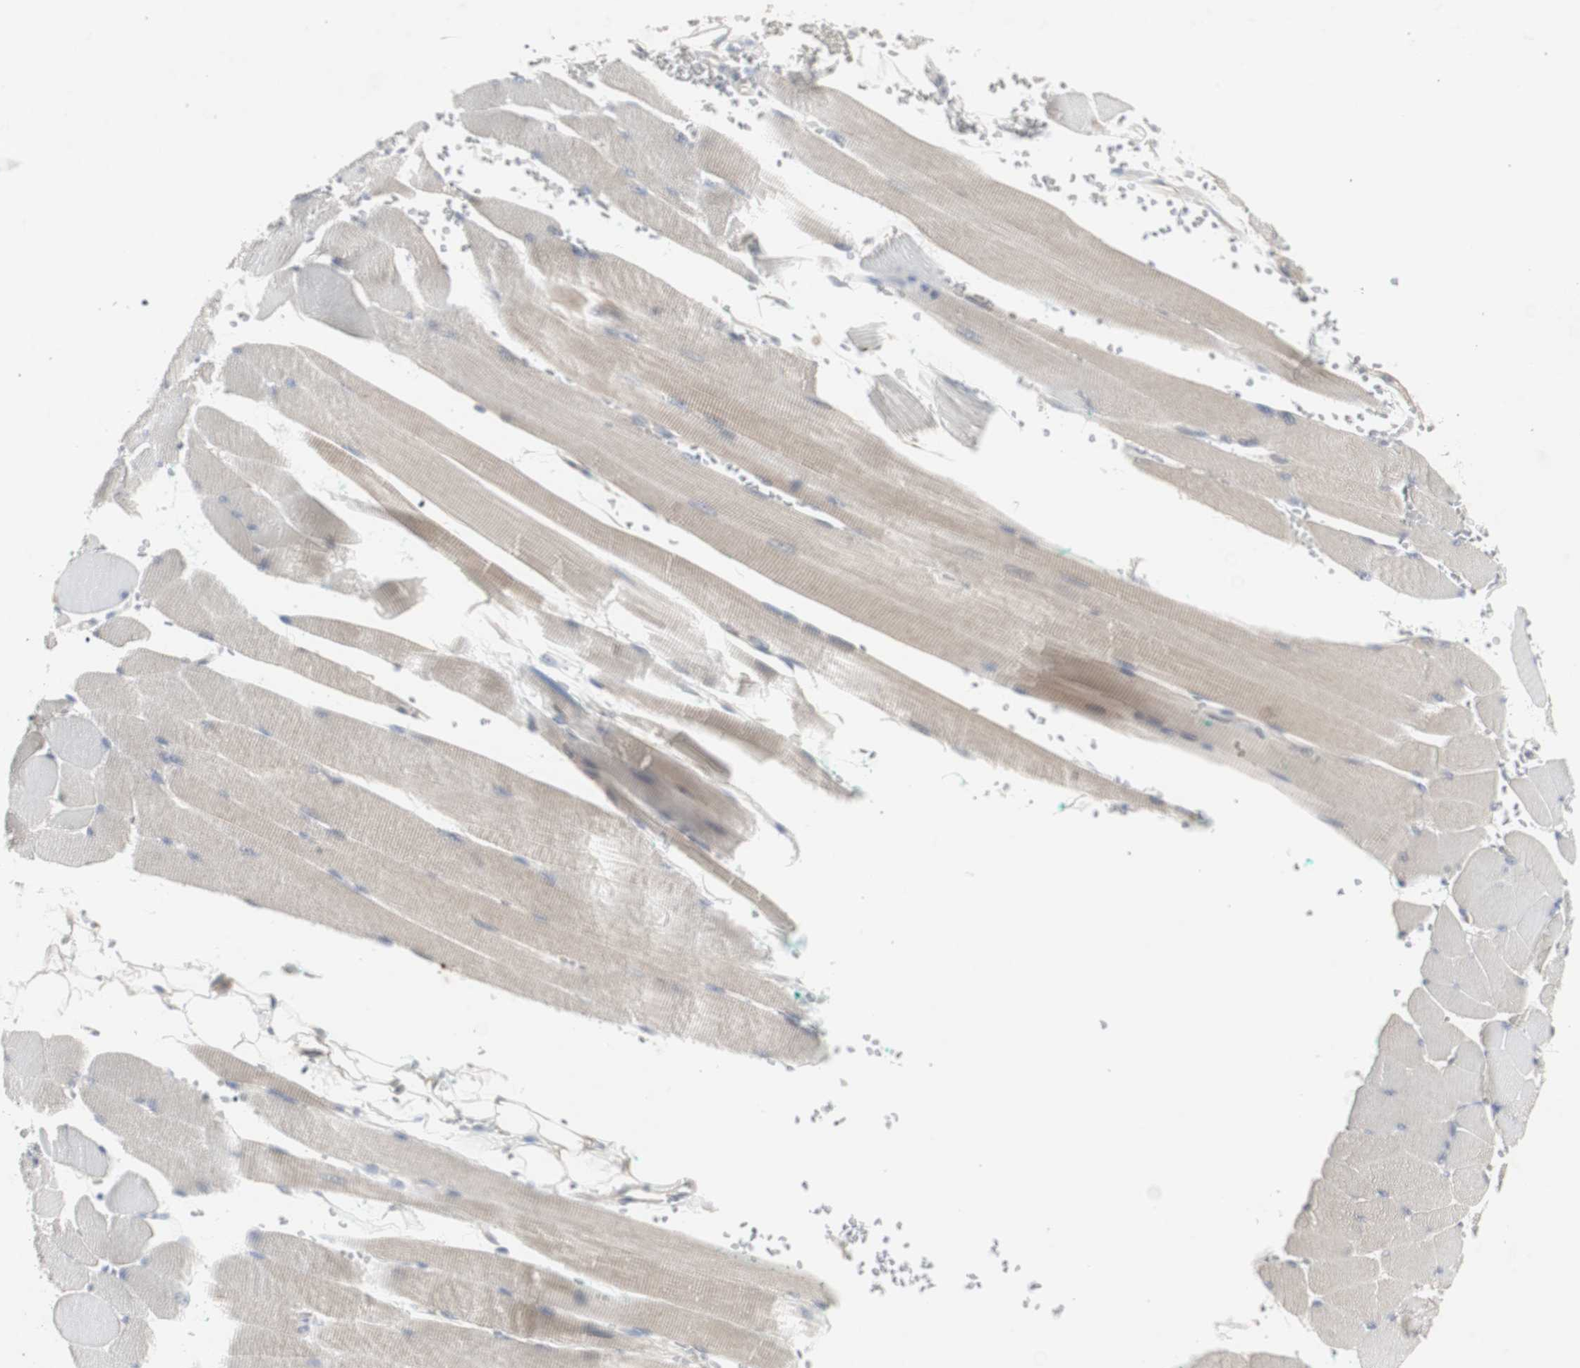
{"staining": {"intensity": "weak", "quantity": ">75%", "location": "cytoplasmic/membranous"}, "tissue": "skeletal muscle", "cell_type": "Myocytes", "image_type": "normal", "snomed": [{"axis": "morphology", "description": "Normal tissue, NOS"}, {"axis": "topography", "description": "Skeletal muscle"}, {"axis": "topography", "description": "Oral tissue"}, {"axis": "topography", "description": "Peripheral nerve tissue"}], "caption": "High-power microscopy captured an IHC micrograph of unremarkable skeletal muscle, revealing weak cytoplasmic/membranous positivity in about >75% of myocytes. (DAB (3,3'-diaminobenzidine) IHC, brown staining for protein, blue staining for nuclei).", "gene": "CHURC1", "patient": {"sex": "female", "age": 84}}